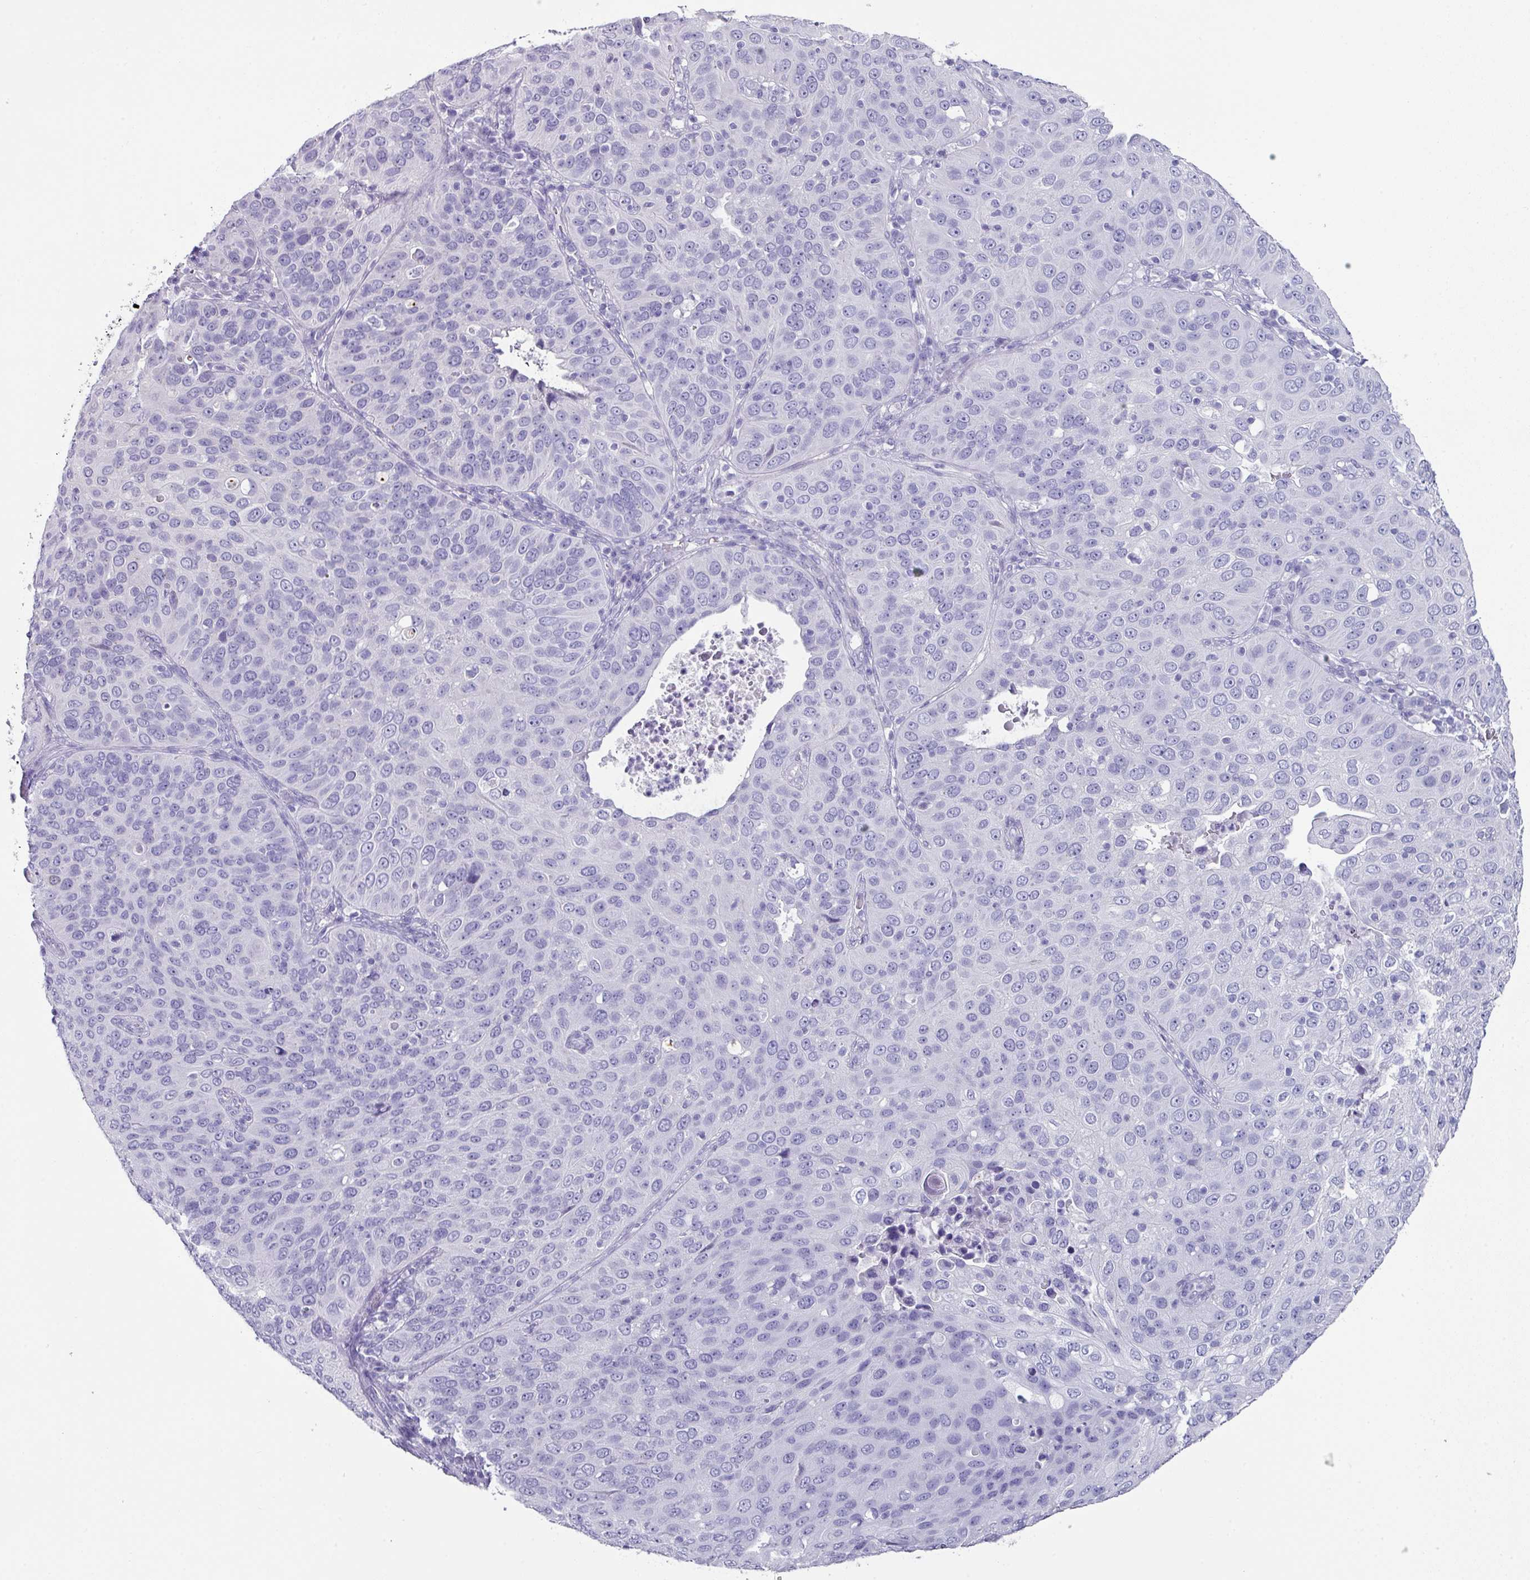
{"staining": {"intensity": "negative", "quantity": "none", "location": "none"}, "tissue": "cervical cancer", "cell_type": "Tumor cells", "image_type": "cancer", "snomed": [{"axis": "morphology", "description": "Squamous cell carcinoma, NOS"}, {"axis": "topography", "description": "Cervix"}], "caption": "Squamous cell carcinoma (cervical) was stained to show a protein in brown. There is no significant expression in tumor cells. (Stains: DAB IHC with hematoxylin counter stain, Microscopy: brightfield microscopy at high magnification).", "gene": "PEX10", "patient": {"sex": "female", "age": 36}}